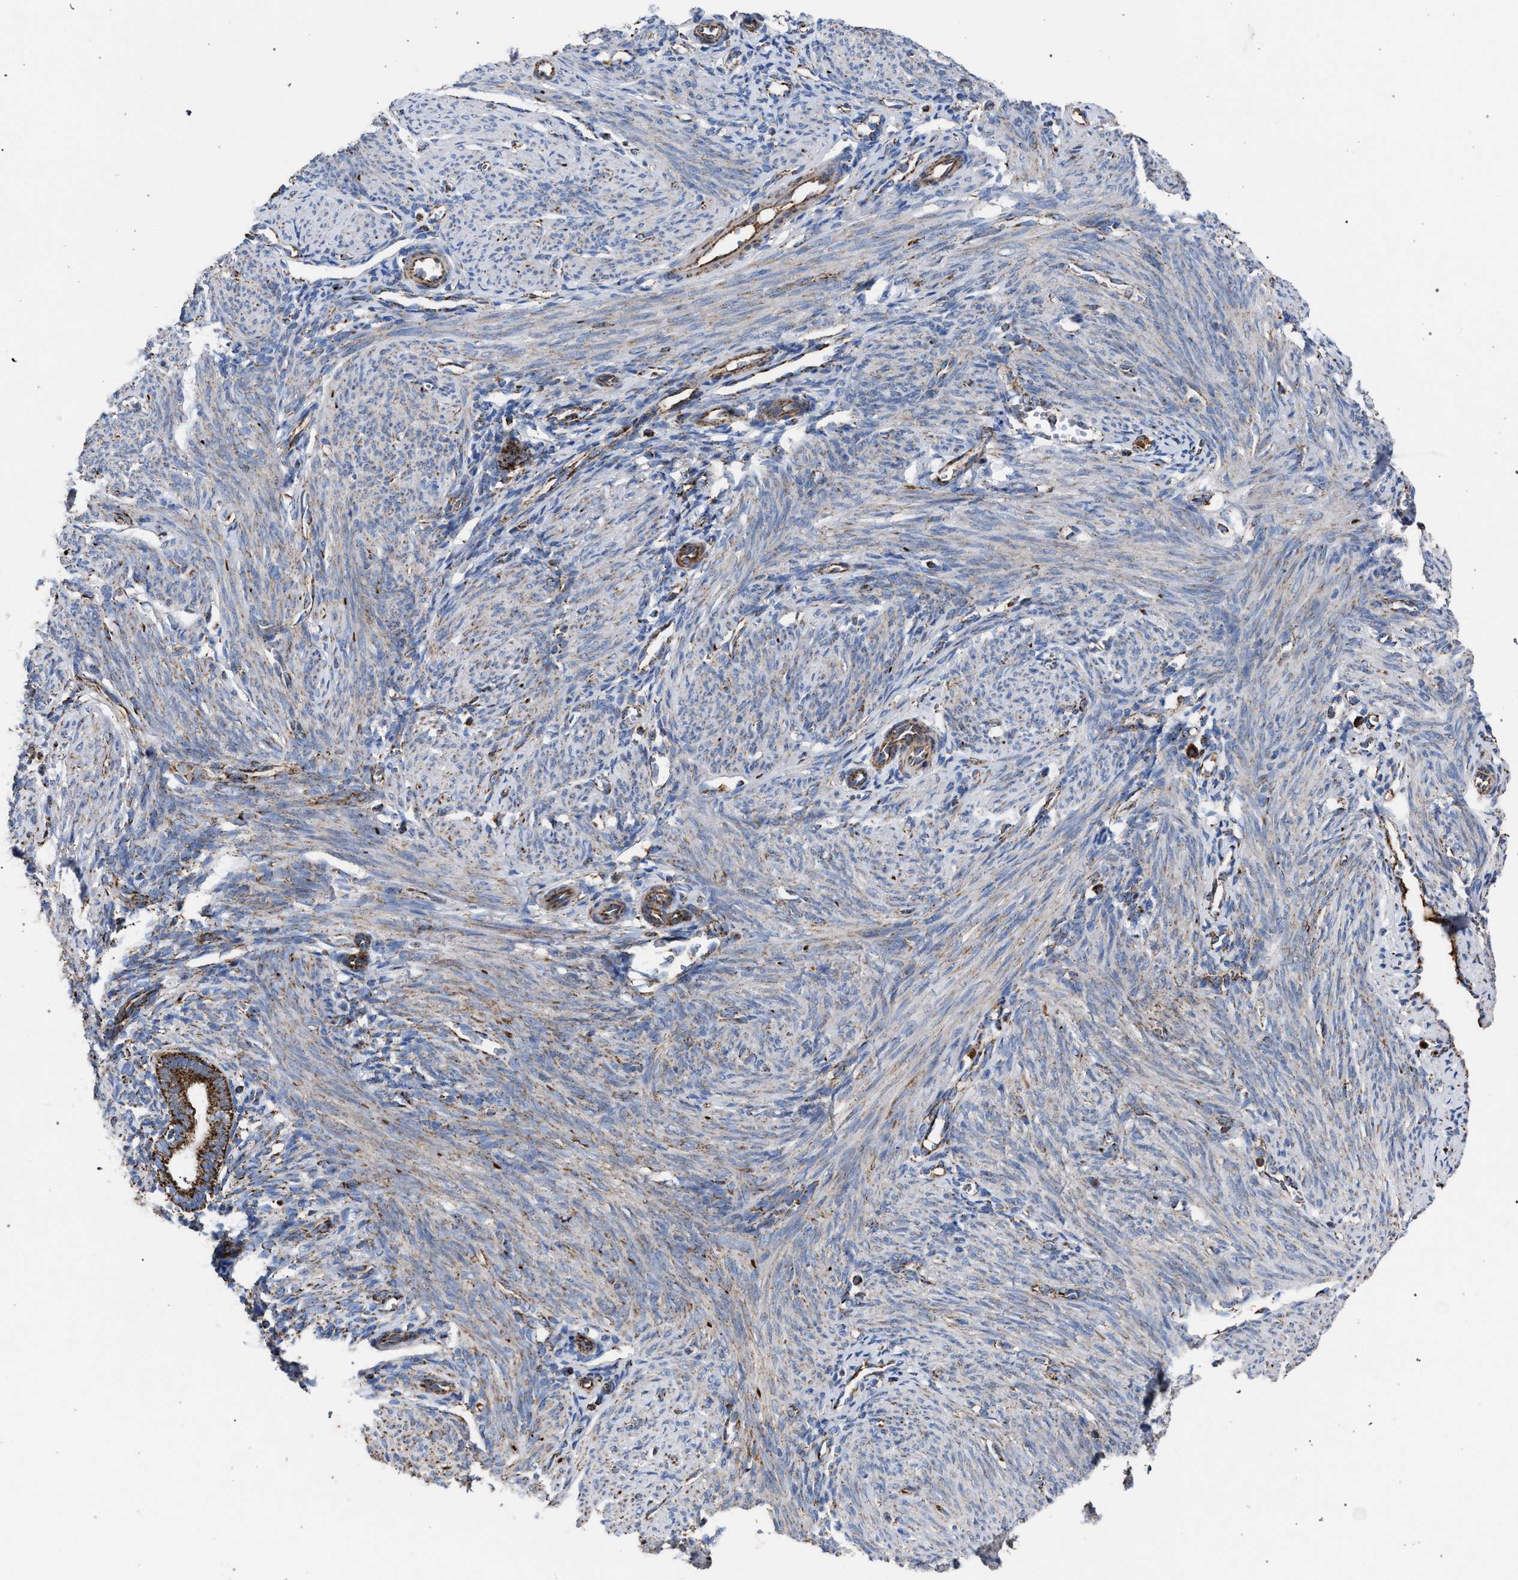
{"staining": {"intensity": "weak", "quantity": "25%-75%", "location": "cytoplasmic/membranous"}, "tissue": "endometrium", "cell_type": "Cells in endometrial stroma", "image_type": "normal", "snomed": [{"axis": "morphology", "description": "Normal tissue, NOS"}, {"axis": "morphology", "description": "Adenocarcinoma, NOS"}, {"axis": "topography", "description": "Endometrium"}], "caption": "Approximately 25%-75% of cells in endometrial stroma in normal endometrium exhibit weak cytoplasmic/membranous protein positivity as visualized by brown immunohistochemical staining.", "gene": "VPS13A", "patient": {"sex": "female", "age": 57}}